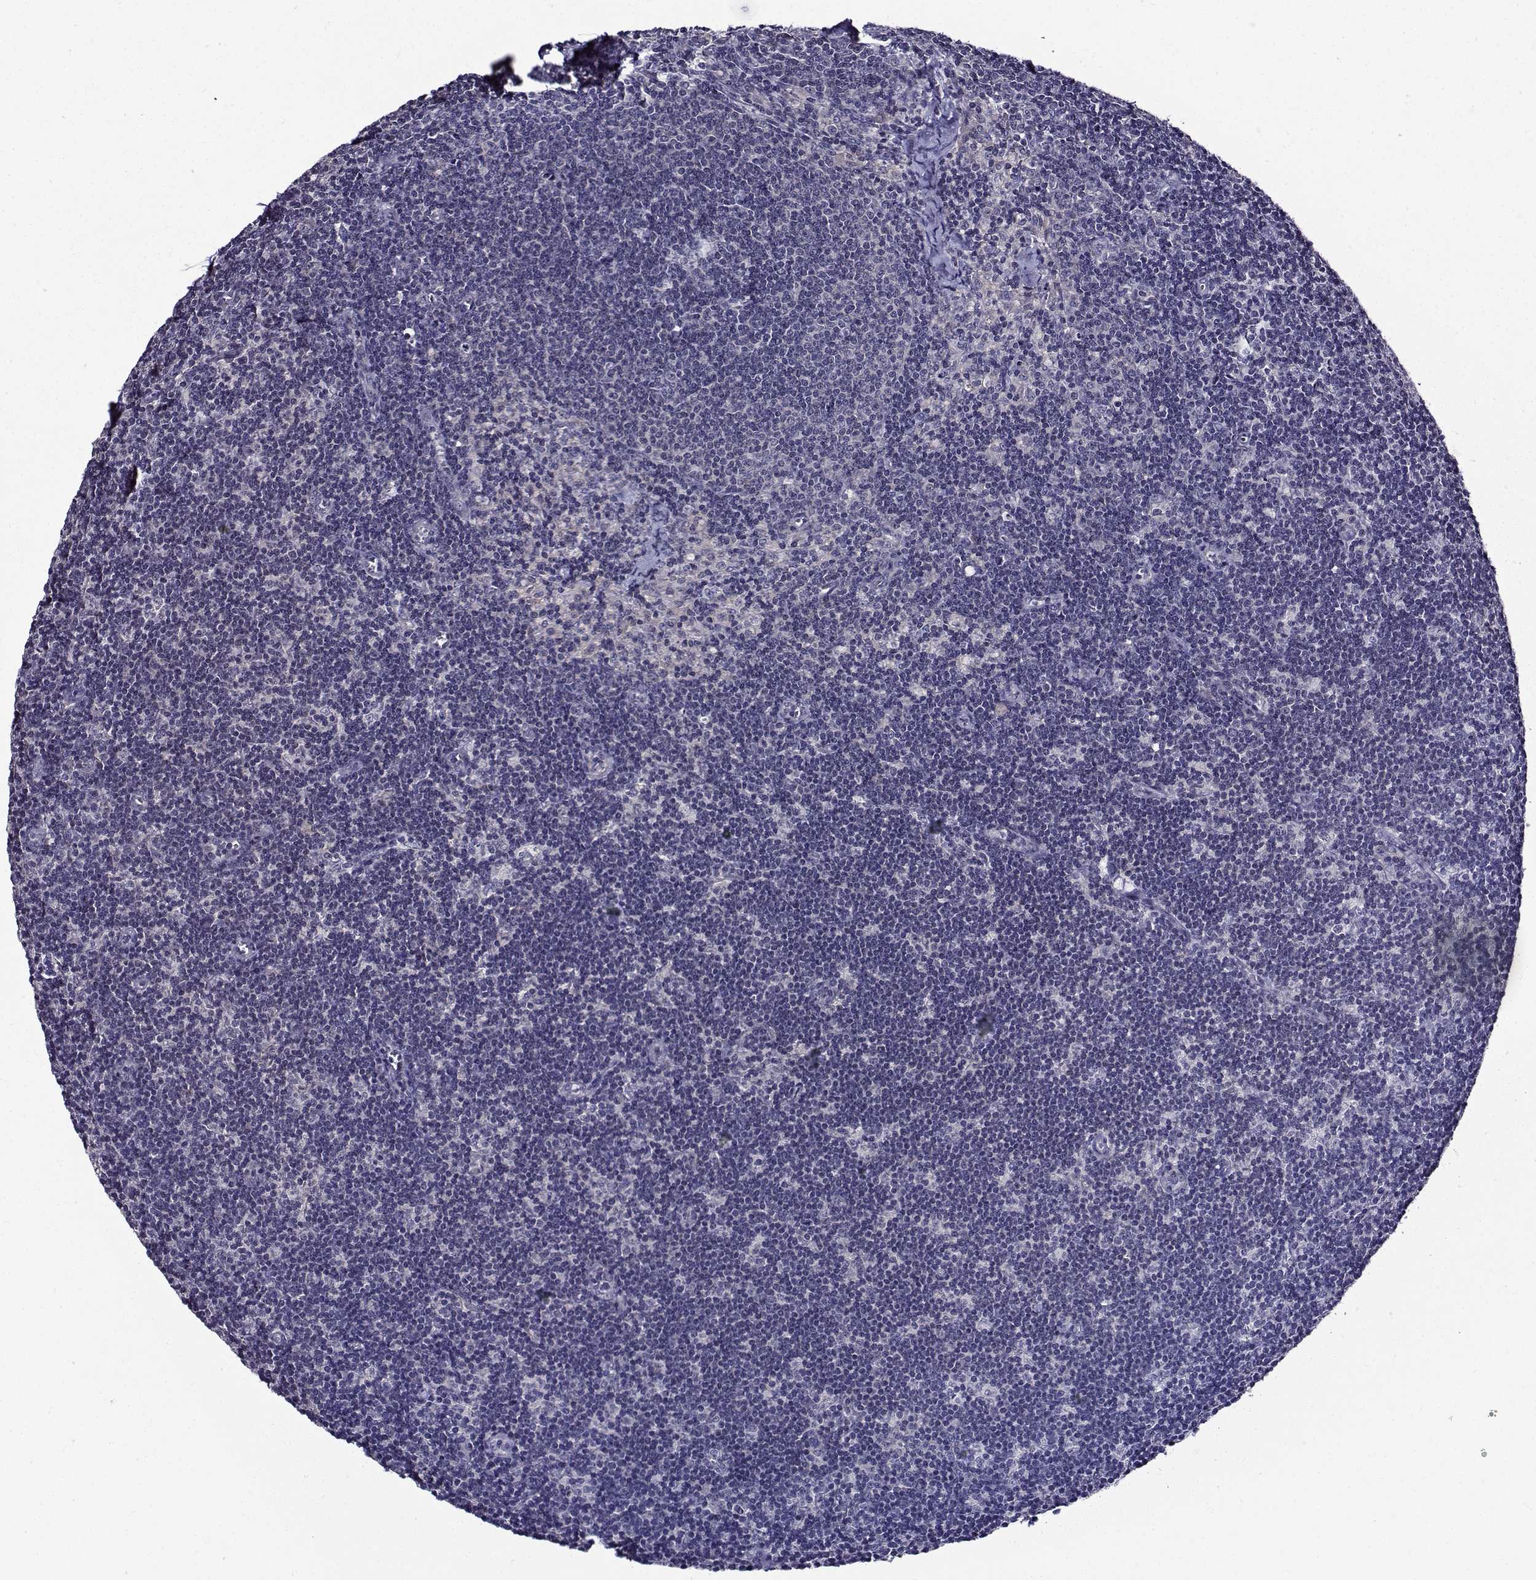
{"staining": {"intensity": "negative", "quantity": "none", "location": "none"}, "tissue": "lymph node", "cell_type": "Germinal center cells", "image_type": "normal", "snomed": [{"axis": "morphology", "description": "Normal tissue, NOS"}, {"axis": "topography", "description": "Lymph node"}], "caption": "Immunohistochemistry photomicrograph of benign lymph node: lymph node stained with DAB demonstrates no significant protein expression in germinal center cells. The staining was performed using DAB (3,3'-diaminobenzidine) to visualize the protein expression in brown, while the nuclei were stained in blue with hematoxylin (Magnification: 20x).", "gene": "TMEM266", "patient": {"sex": "female", "age": 34}}